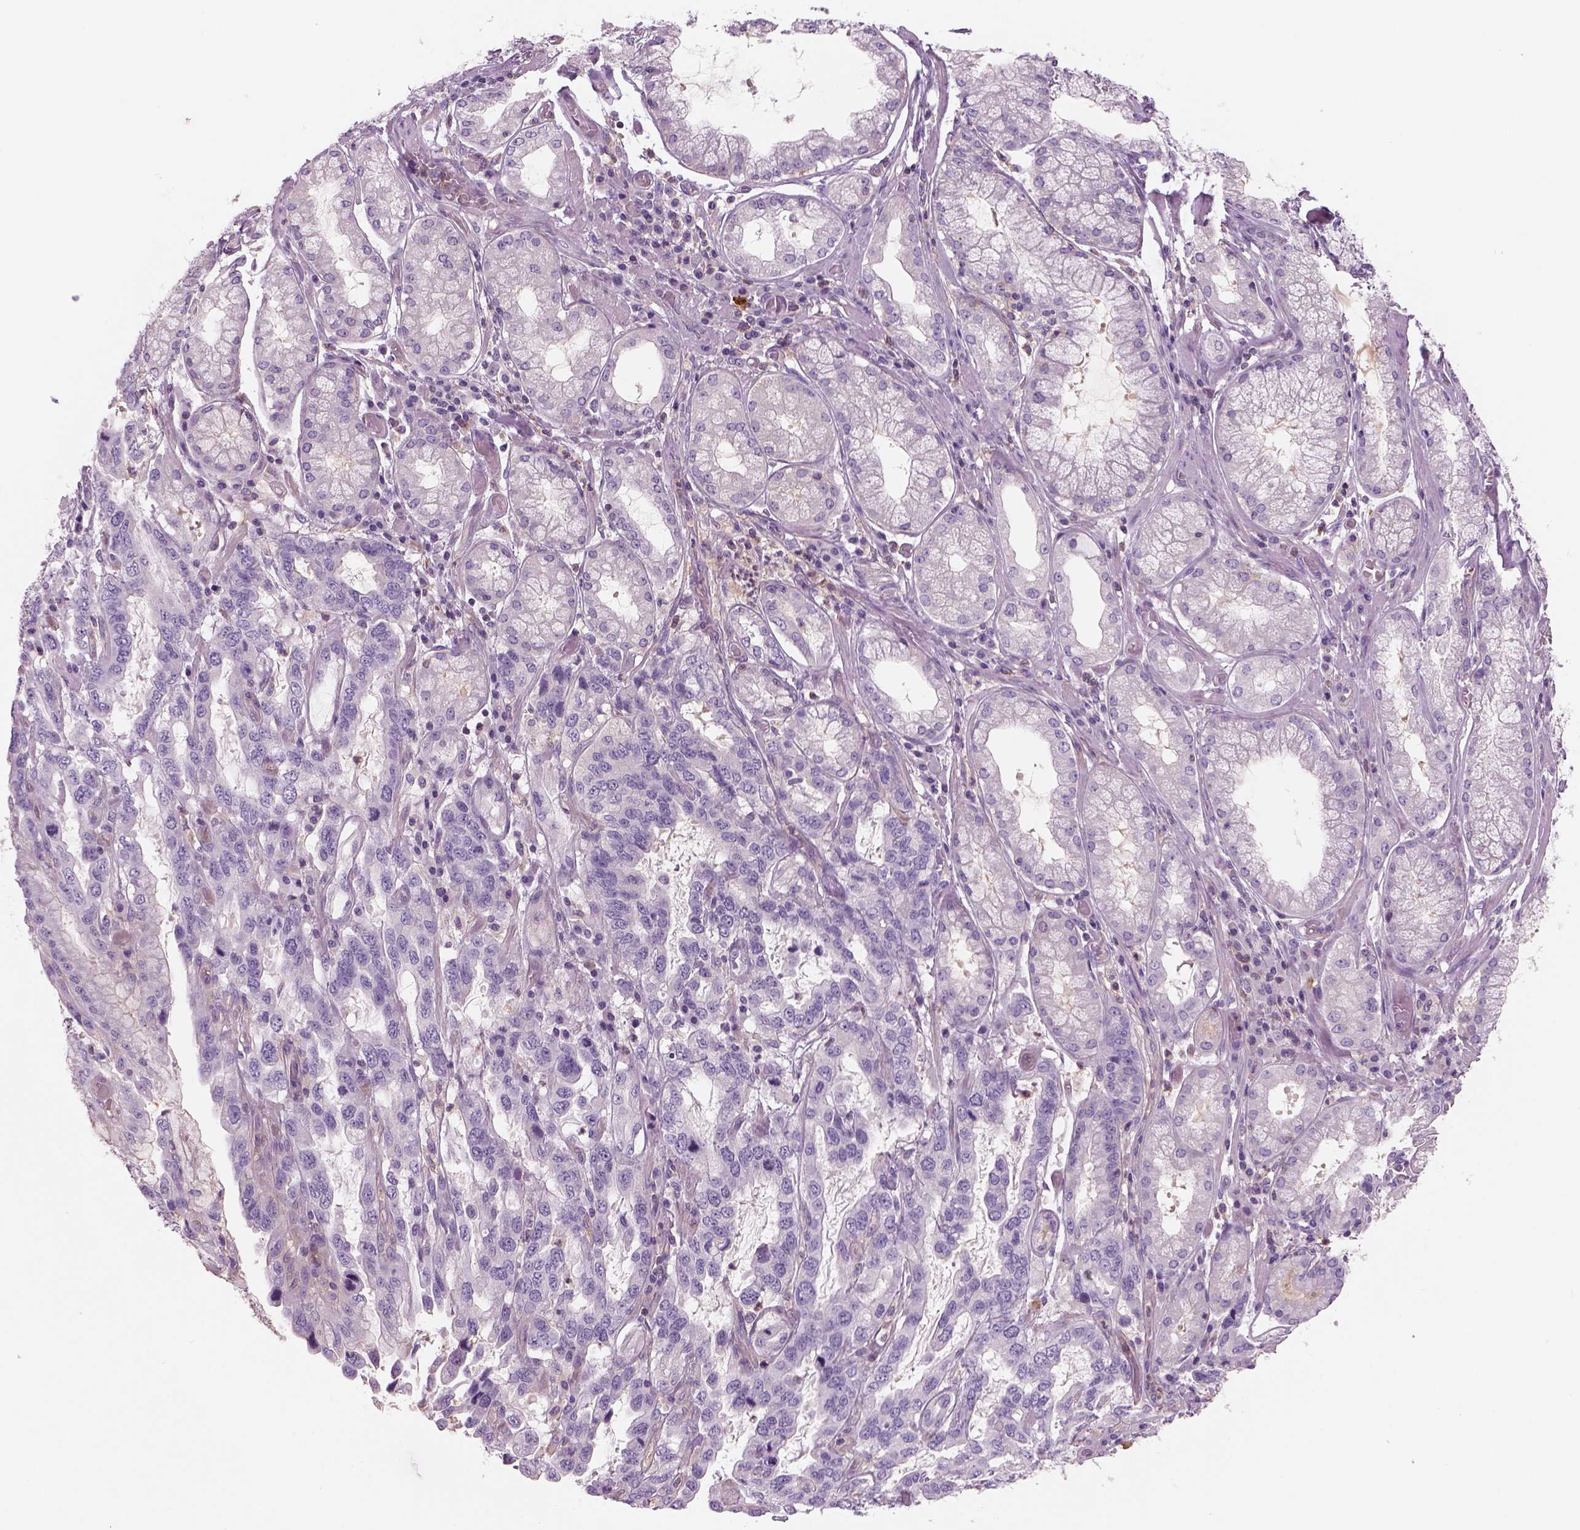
{"staining": {"intensity": "negative", "quantity": "none", "location": "none"}, "tissue": "stomach cancer", "cell_type": "Tumor cells", "image_type": "cancer", "snomed": [{"axis": "morphology", "description": "Adenocarcinoma, NOS"}, {"axis": "topography", "description": "Stomach, lower"}], "caption": "Protein analysis of stomach adenocarcinoma exhibits no significant expression in tumor cells.", "gene": "SLC1A7", "patient": {"sex": "female", "age": 76}}